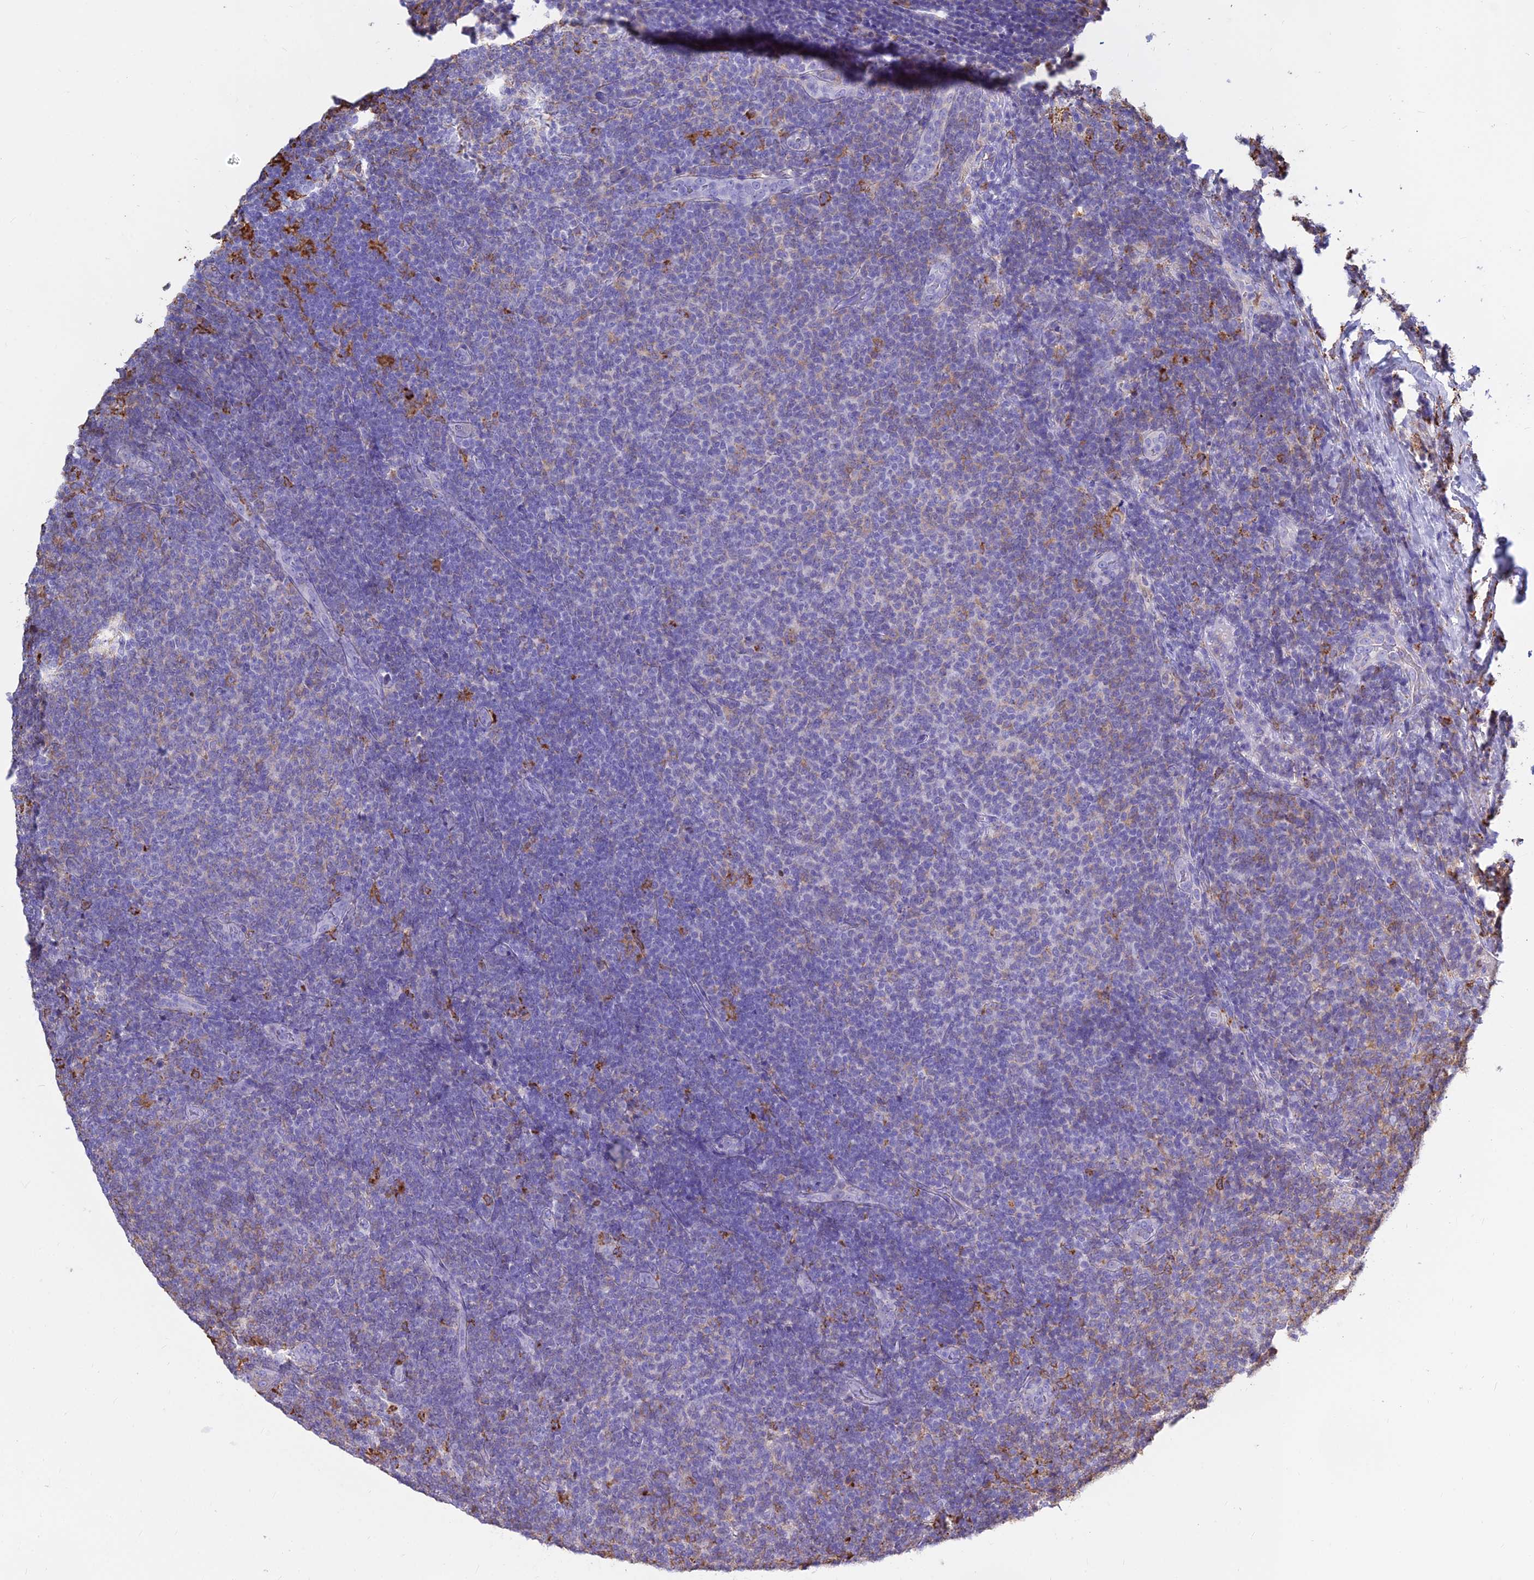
{"staining": {"intensity": "moderate", "quantity": "<25%", "location": "cytoplasmic/membranous"}, "tissue": "lymphoma", "cell_type": "Tumor cells", "image_type": "cancer", "snomed": [{"axis": "morphology", "description": "Malignant lymphoma, non-Hodgkin's type, Low grade"}, {"axis": "topography", "description": "Lymph node"}], "caption": "A low amount of moderate cytoplasmic/membranous expression is appreciated in approximately <25% of tumor cells in malignant lymphoma, non-Hodgkin's type (low-grade) tissue. (DAB IHC with brightfield microscopy, high magnification).", "gene": "HLA-DRB1", "patient": {"sex": "male", "age": 66}}